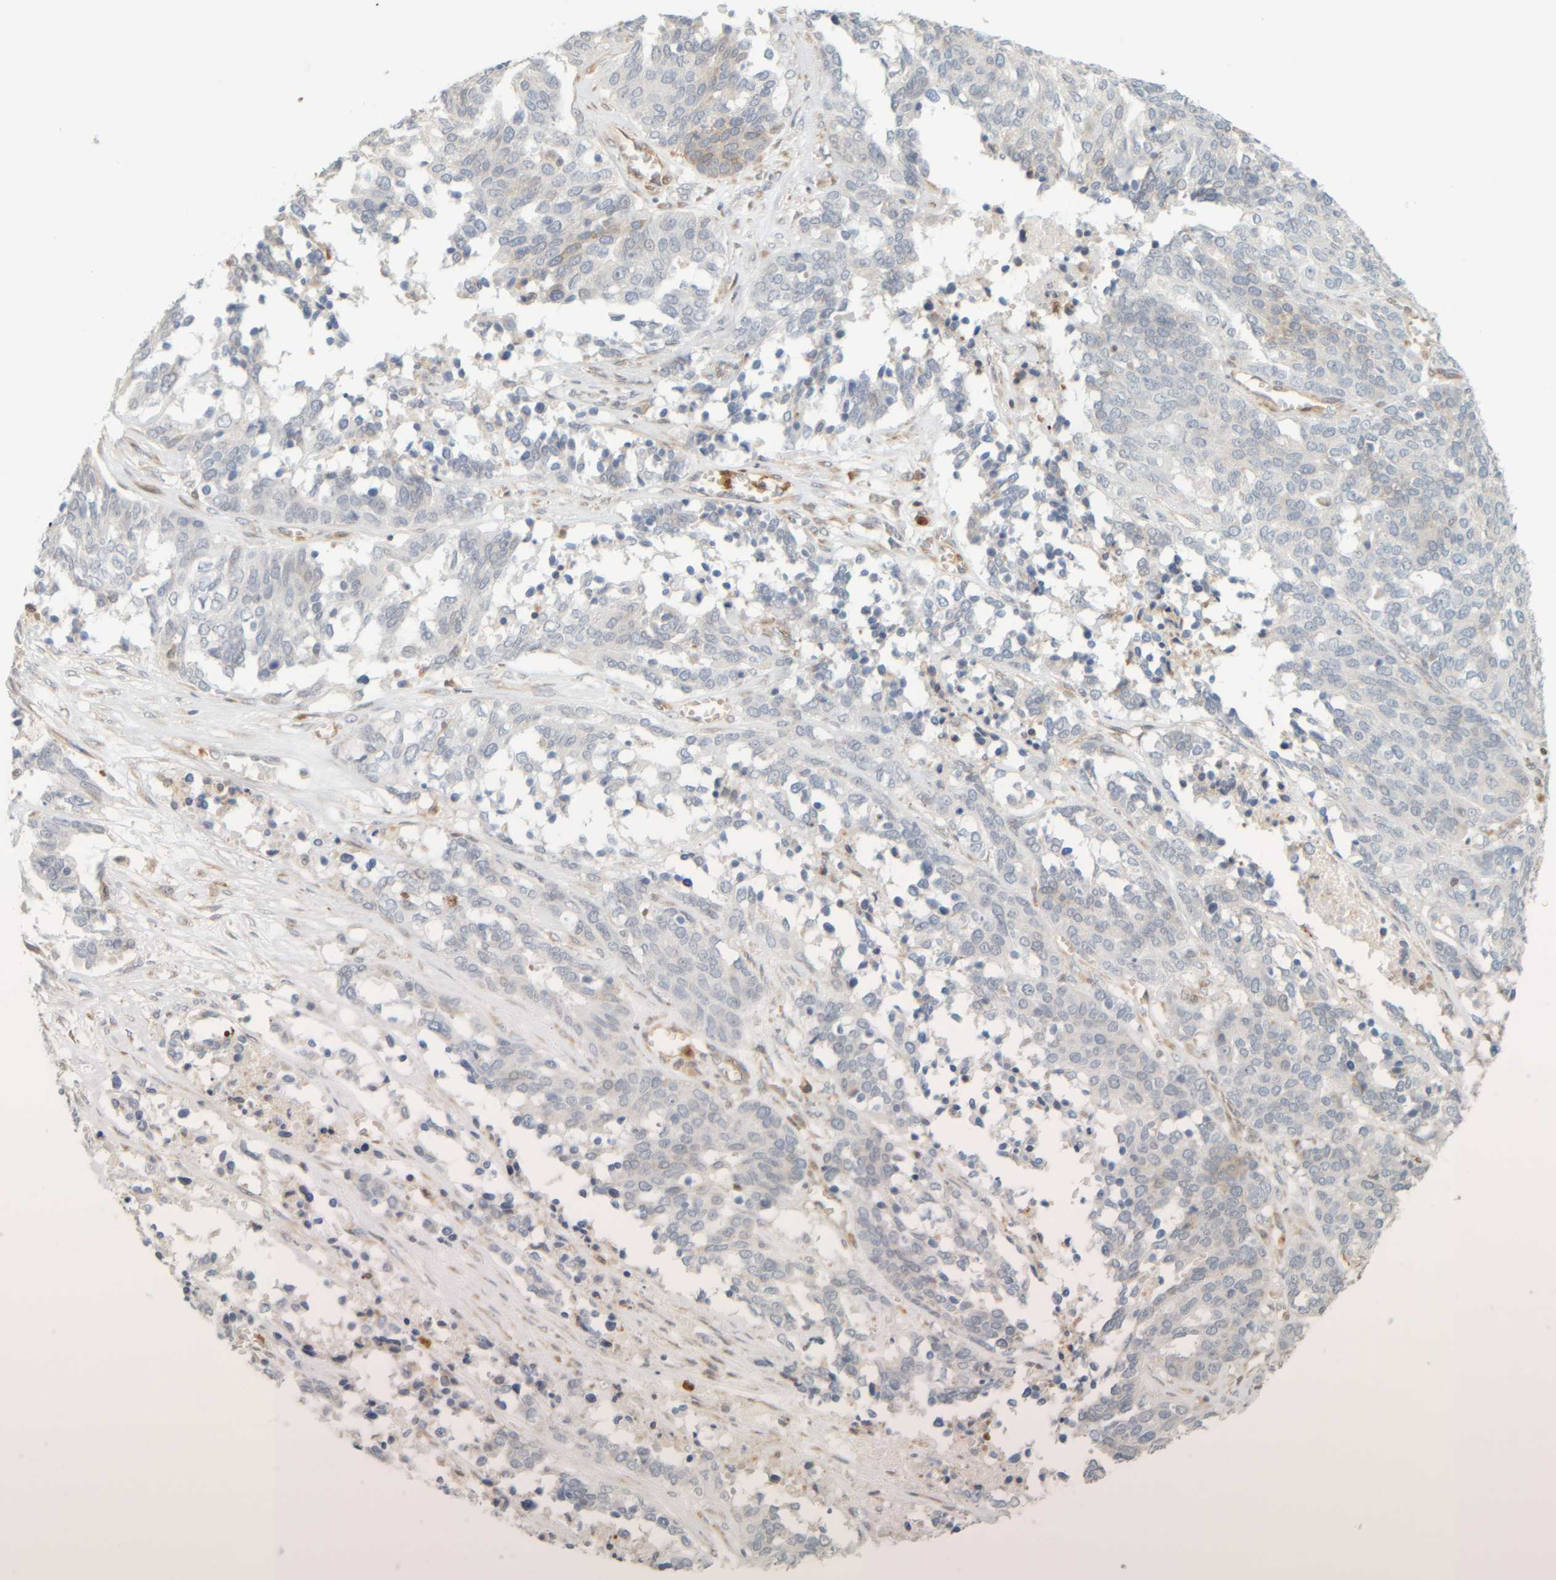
{"staining": {"intensity": "weak", "quantity": "<25%", "location": "cytoplasmic/membranous"}, "tissue": "ovarian cancer", "cell_type": "Tumor cells", "image_type": "cancer", "snomed": [{"axis": "morphology", "description": "Cystadenocarcinoma, serous, NOS"}, {"axis": "topography", "description": "Ovary"}], "caption": "Serous cystadenocarcinoma (ovarian) was stained to show a protein in brown. There is no significant expression in tumor cells.", "gene": "PTGES3L-AARSD1", "patient": {"sex": "female", "age": 44}}